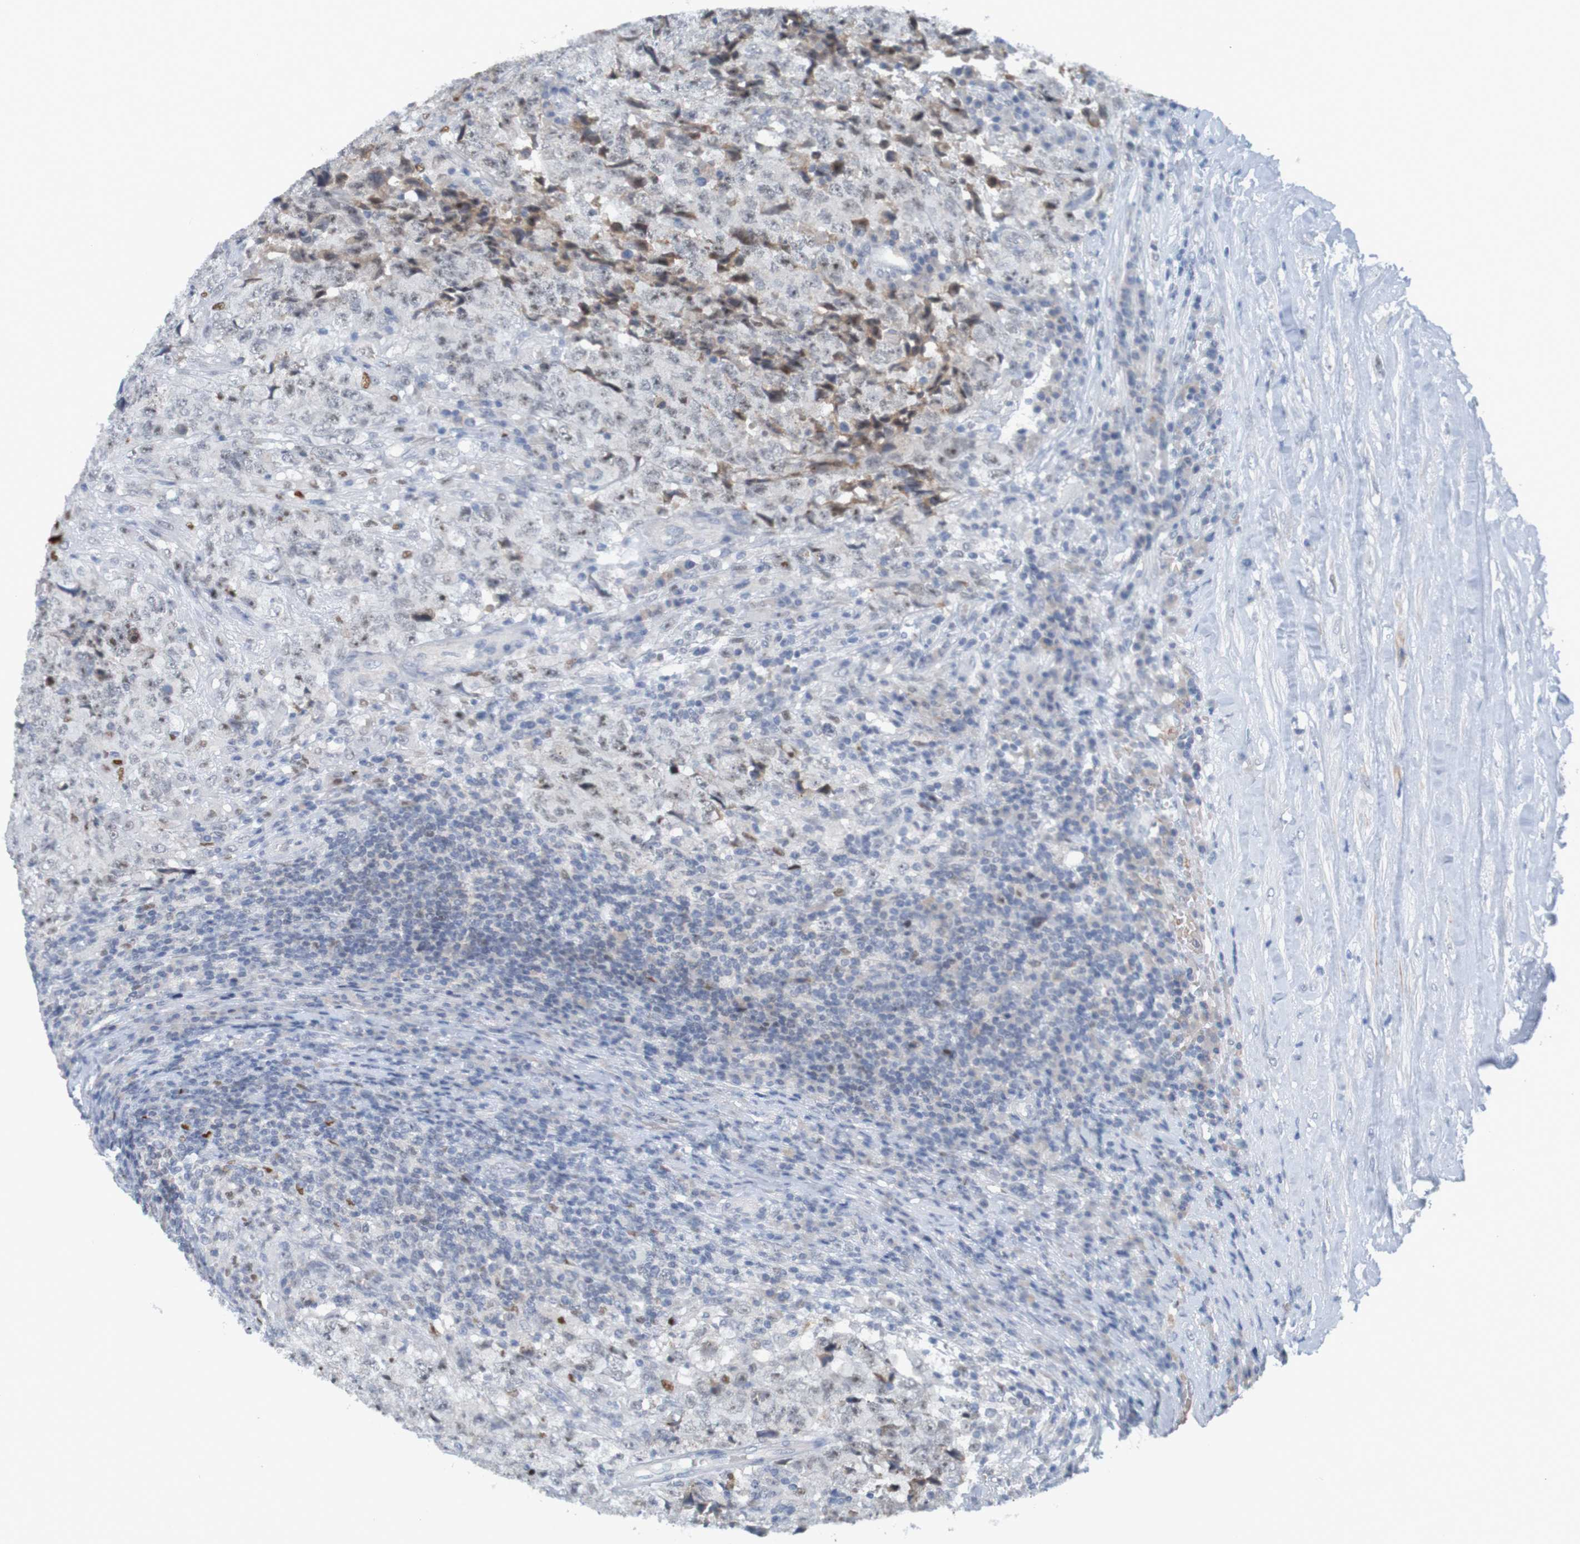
{"staining": {"intensity": "negative", "quantity": "none", "location": "none"}, "tissue": "testis cancer", "cell_type": "Tumor cells", "image_type": "cancer", "snomed": [{"axis": "morphology", "description": "Necrosis, NOS"}, {"axis": "morphology", "description": "Carcinoma, Embryonal, NOS"}, {"axis": "topography", "description": "Testis"}], "caption": "Immunohistochemistry photomicrograph of testis cancer stained for a protein (brown), which shows no positivity in tumor cells. (Stains: DAB (3,3'-diaminobenzidine) immunohistochemistry (IHC) with hematoxylin counter stain, Microscopy: brightfield microscopy at high magnification).", "gene": "USP36", "patient": {"sex": "male", "age": 19}}